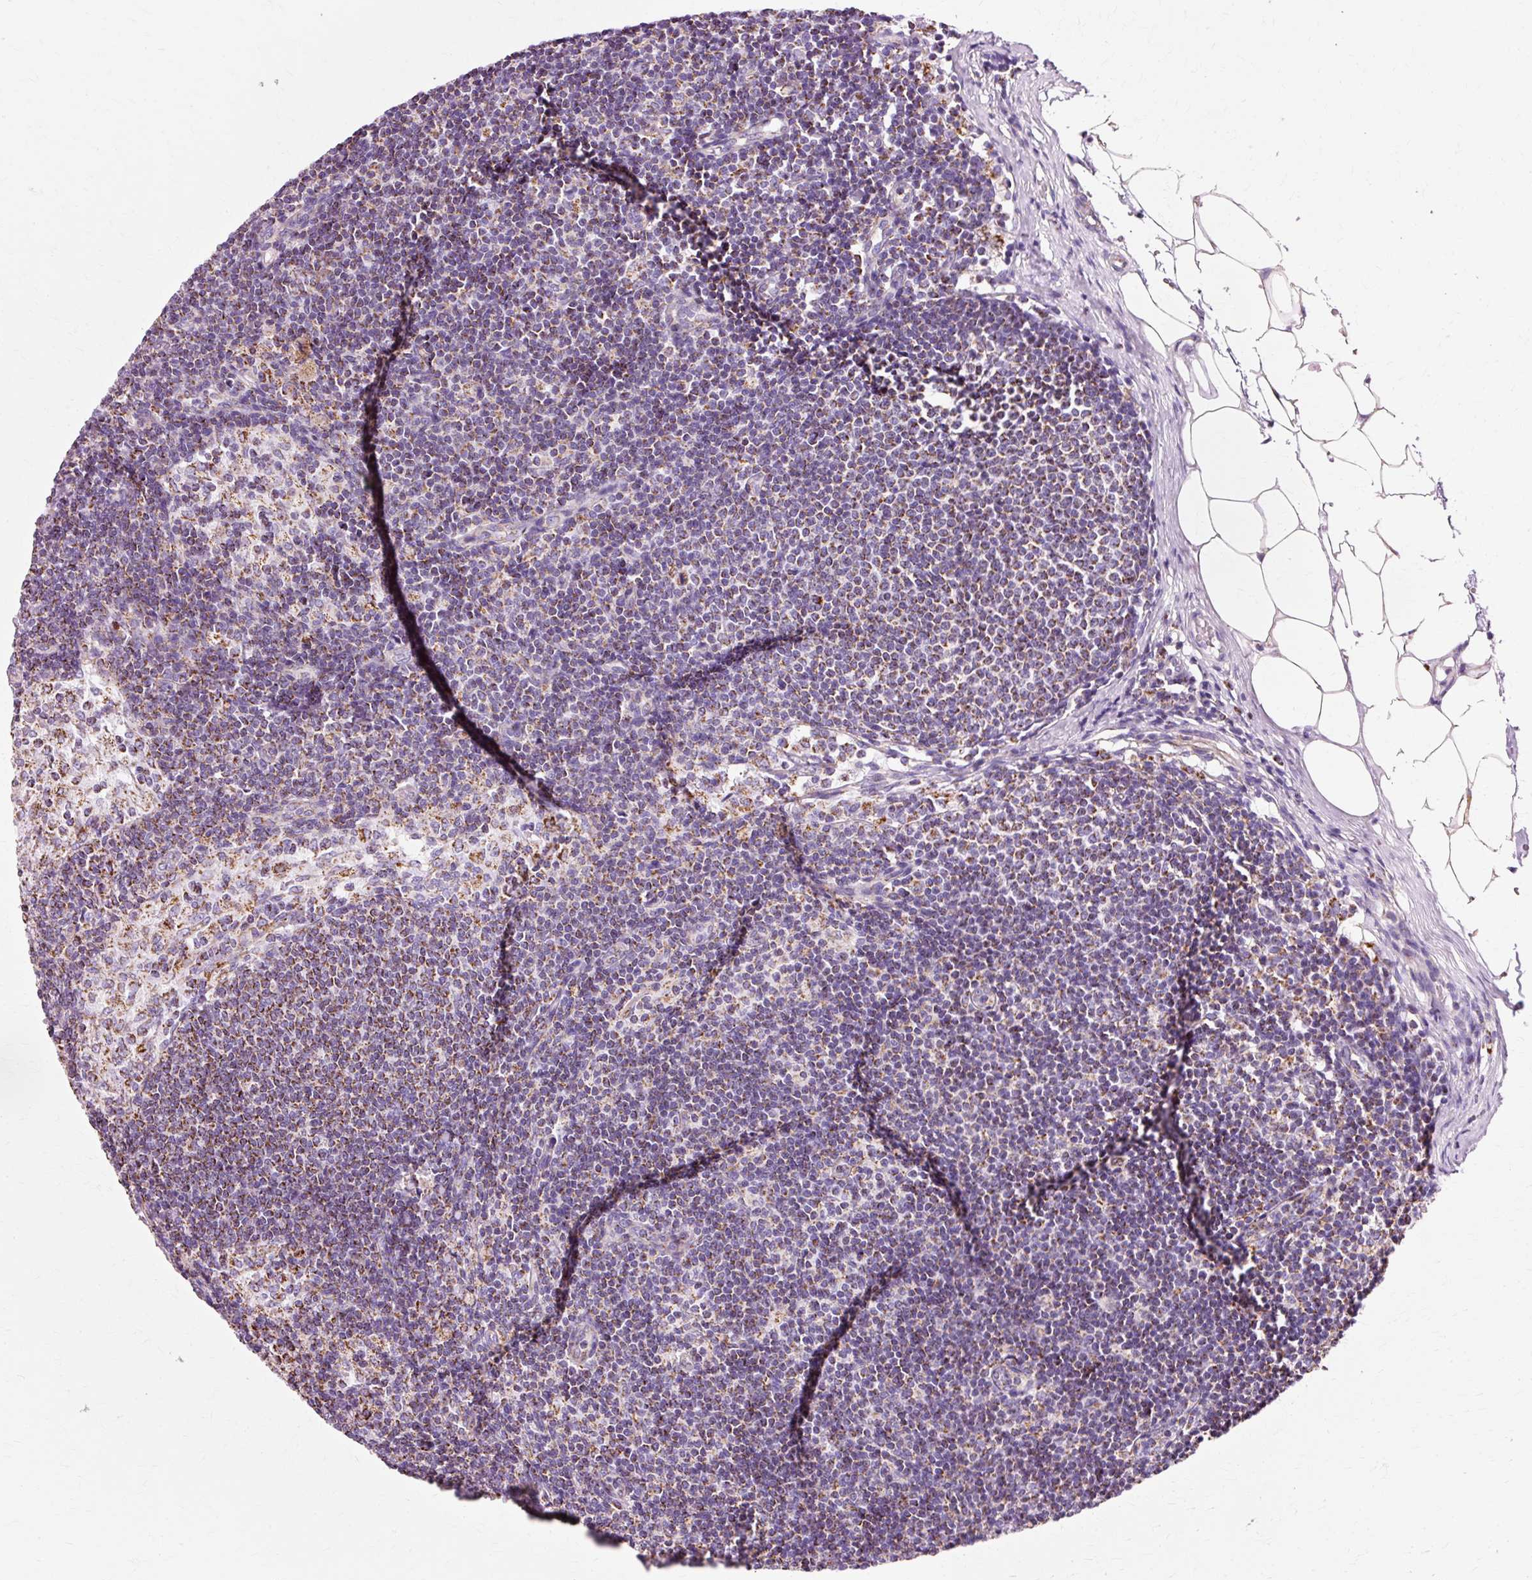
{"staining": {"intensity": "moderate", "quantity": "<25%", "location": "cytoplasmic/membranous"}, "tissue": "lymph node", "cell_type": "Germinal center cells", "image_type": "normal", "snomed": [{"axis": "morphology", "description": "Normal tissue, NOS"}, {"axis": "topography", "description": "Lymph node"}], "caption": "Protein staining exhibits moderate cytoplasmic/membranous expression in about <25% of germinal center cells in normal lymph node. The protein of interest is shown in brown color, while the nuclei are stained blue.", "gene": "ATP5PO", "patient": {"sex": "male", "age": 49}}